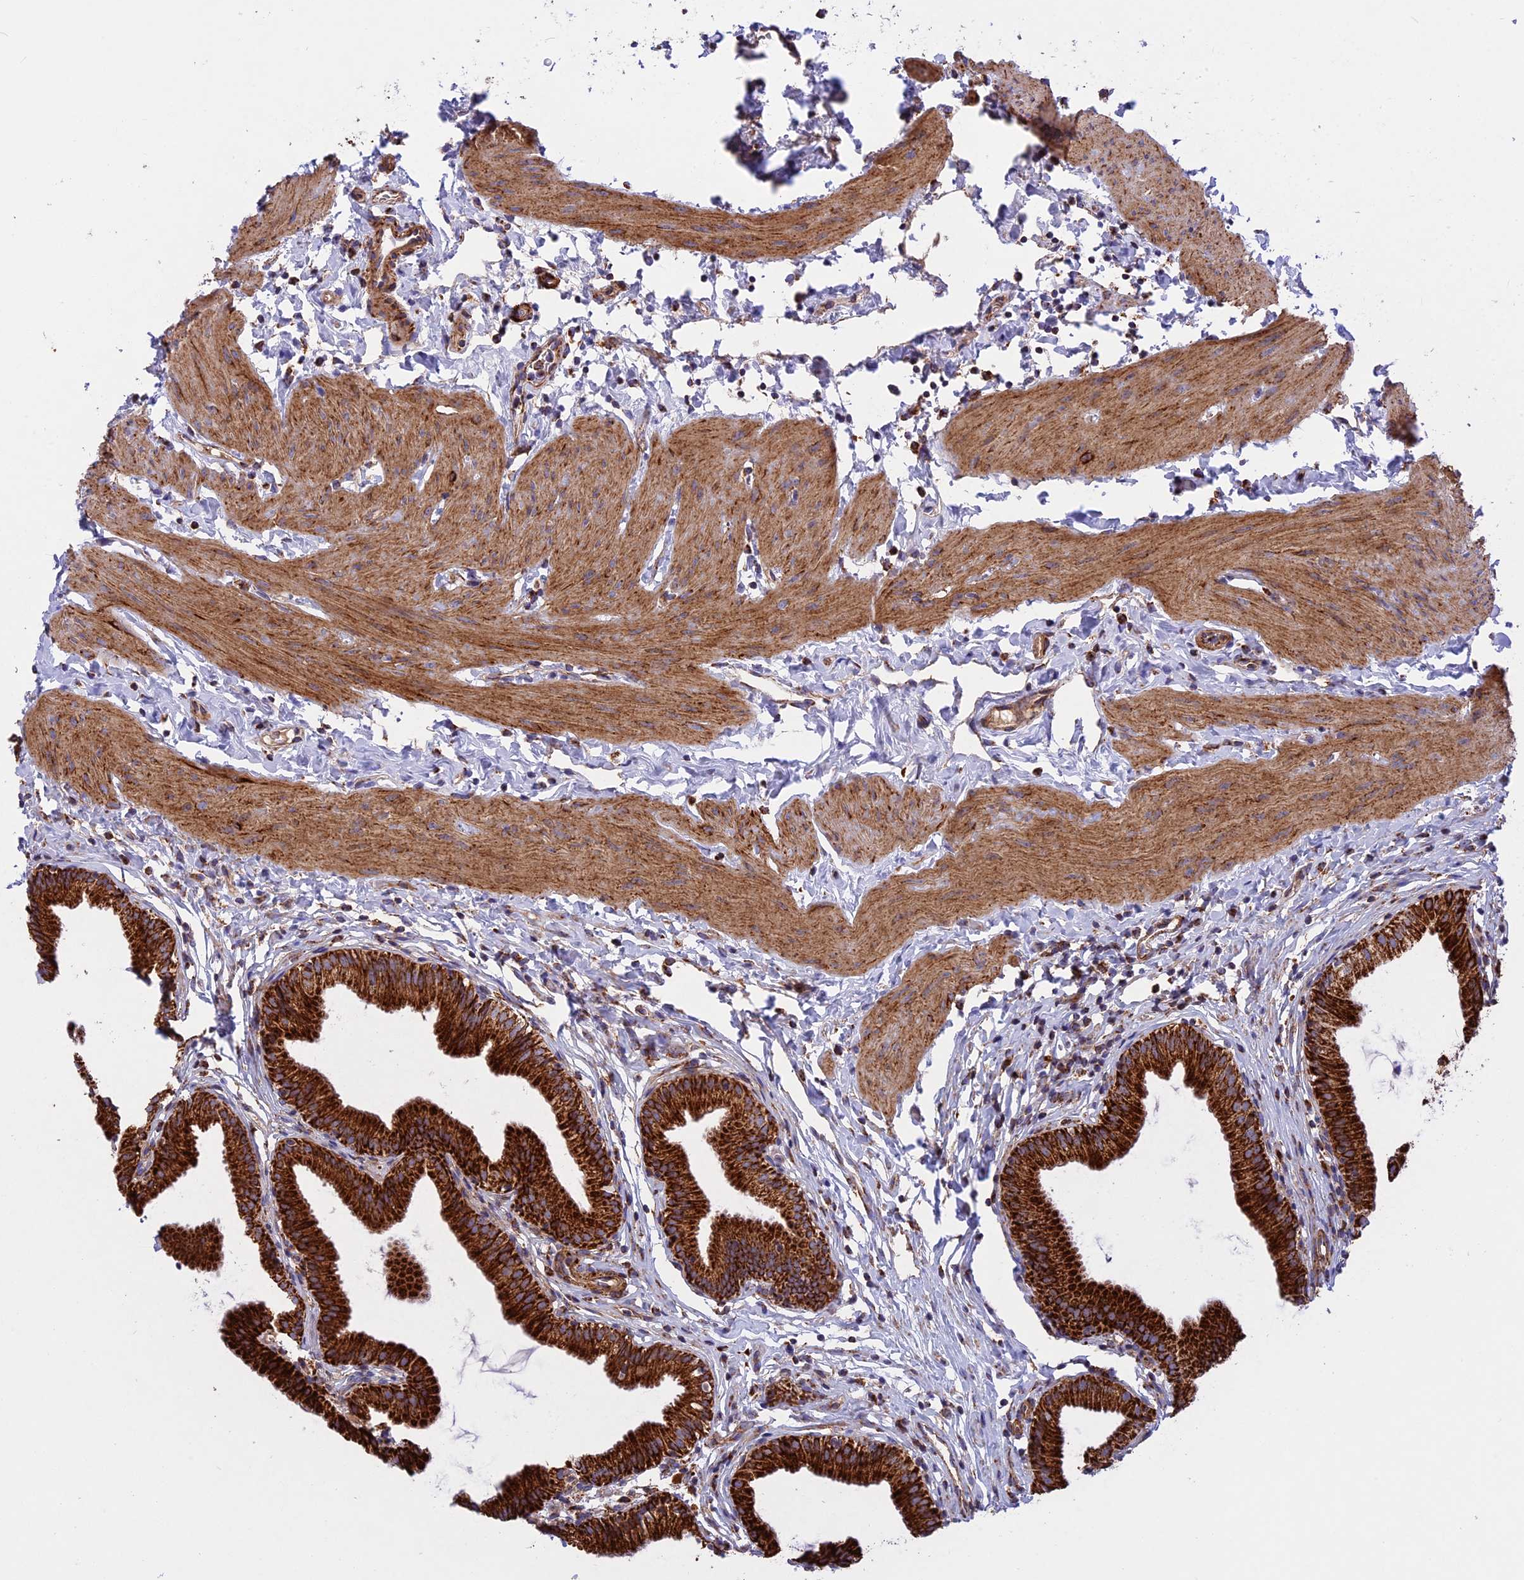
{"staining": {"intensity": "strong", "quantity": ">75%", "location": "cytoplasmic/membranous"}, "tissue": "gallbladder", "cell_type": "Glandular cells", "image_type": "normal", "snomed": [{"axis": "morphology", "description": "Normal tissue, NOS"}, {"axis": "topography", "description": "Gallbladder"}], "caption": "Strong cytoplasmic/membranous positivity for a protein is seen in approximately >75% of glandular cells of unremarkable gallbladder using immunohistochemistry.", "gene": "UQCRB", "patient": {"sex": "female", "age": 46}}